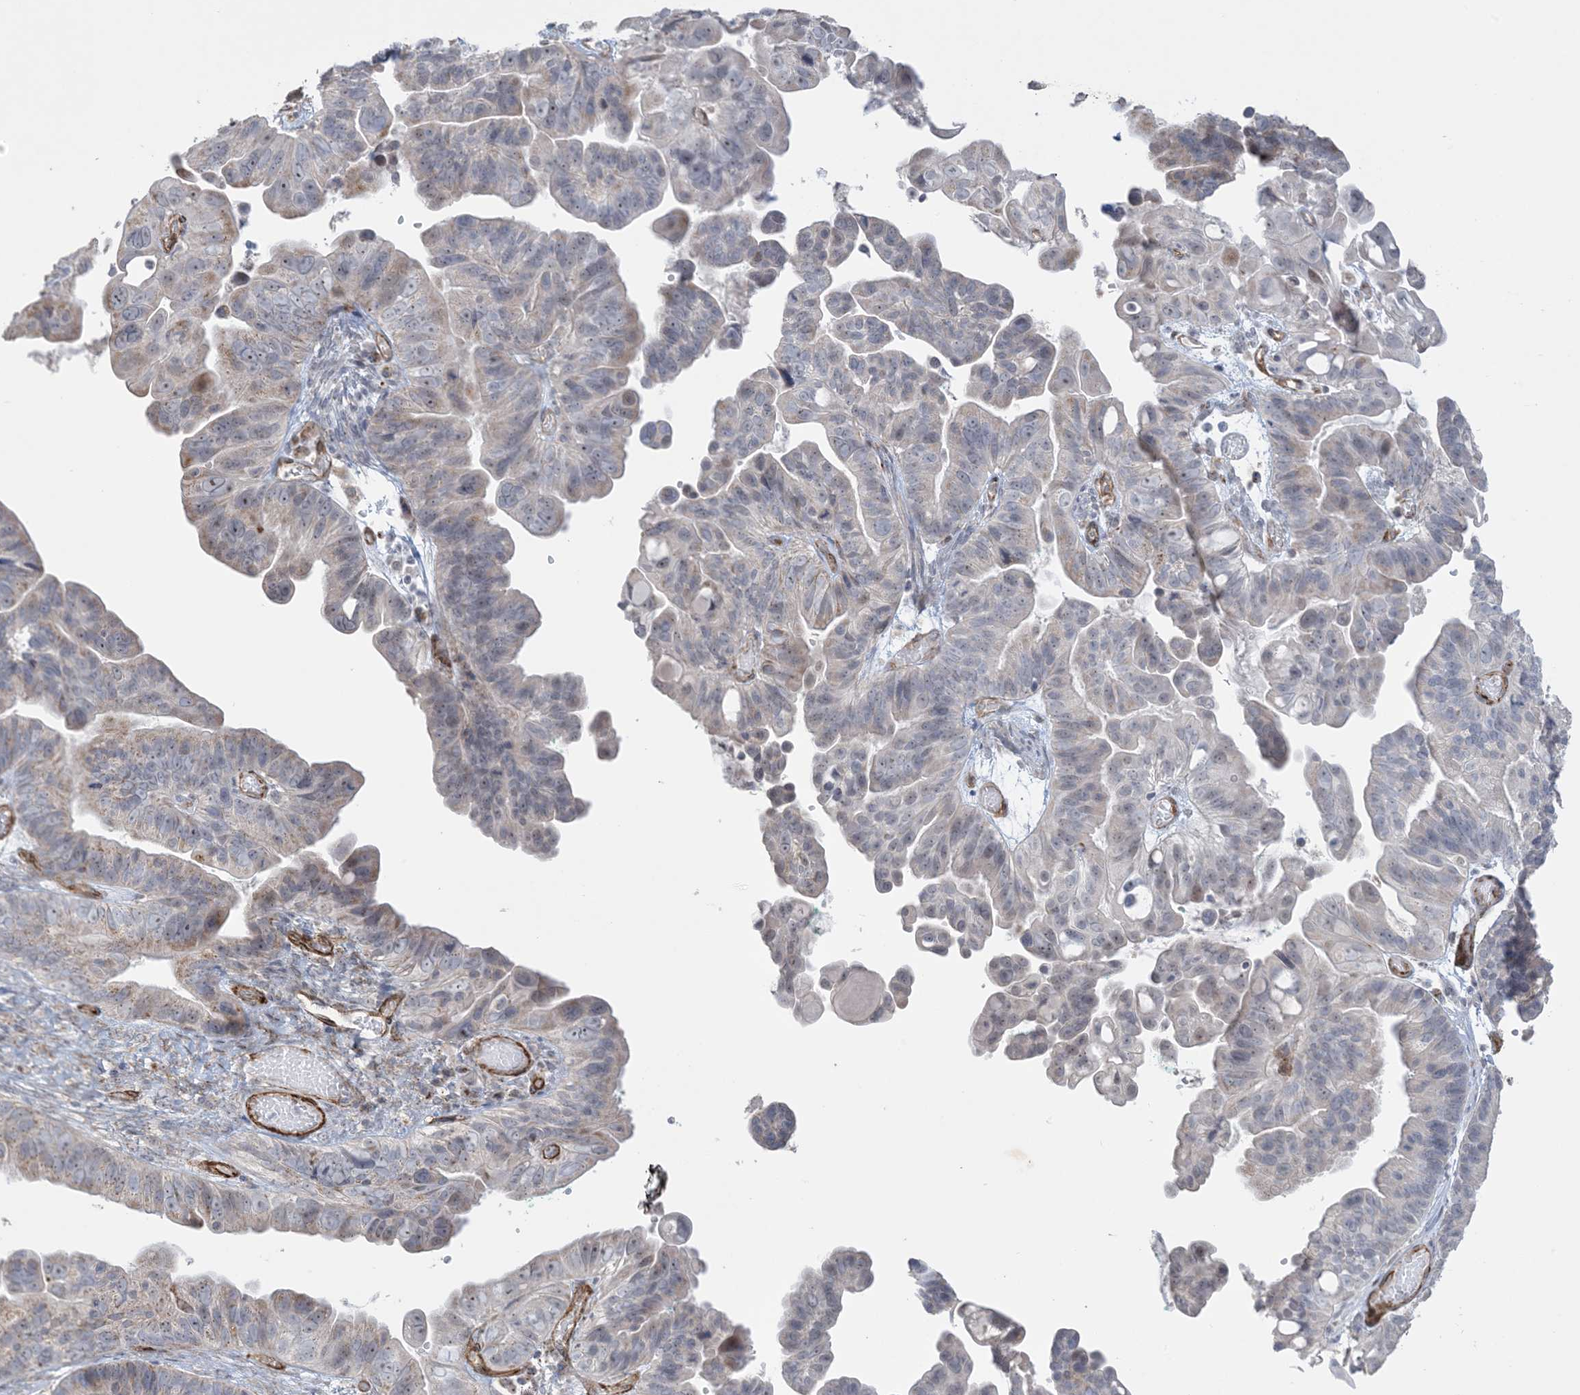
{"staining": {"intensity": "weak", "quantity": "25%-75%", "location": "cytoplasmic/membranous"}, "tissue": "ovarian cancer", "cell_type": "Tumor cells", "image_type": "cancer", "snomed": [{"axis": "morphology", "description": "Cystadenocarcinoma, serous, NOS"}, {"axis": "topography", "description": "Ovary"}], "caption": "This micrograph exhibits ovarian serous cystadenocarcinoma stained with immunohistochemistry to label a protein in brown. The cytoplasmic/membranous of tumor cells show weak positivity for the protein. Nuclei are counter-stained blue.", "gene": "AGA", "patient": {"sex": "female", "age": 56}}